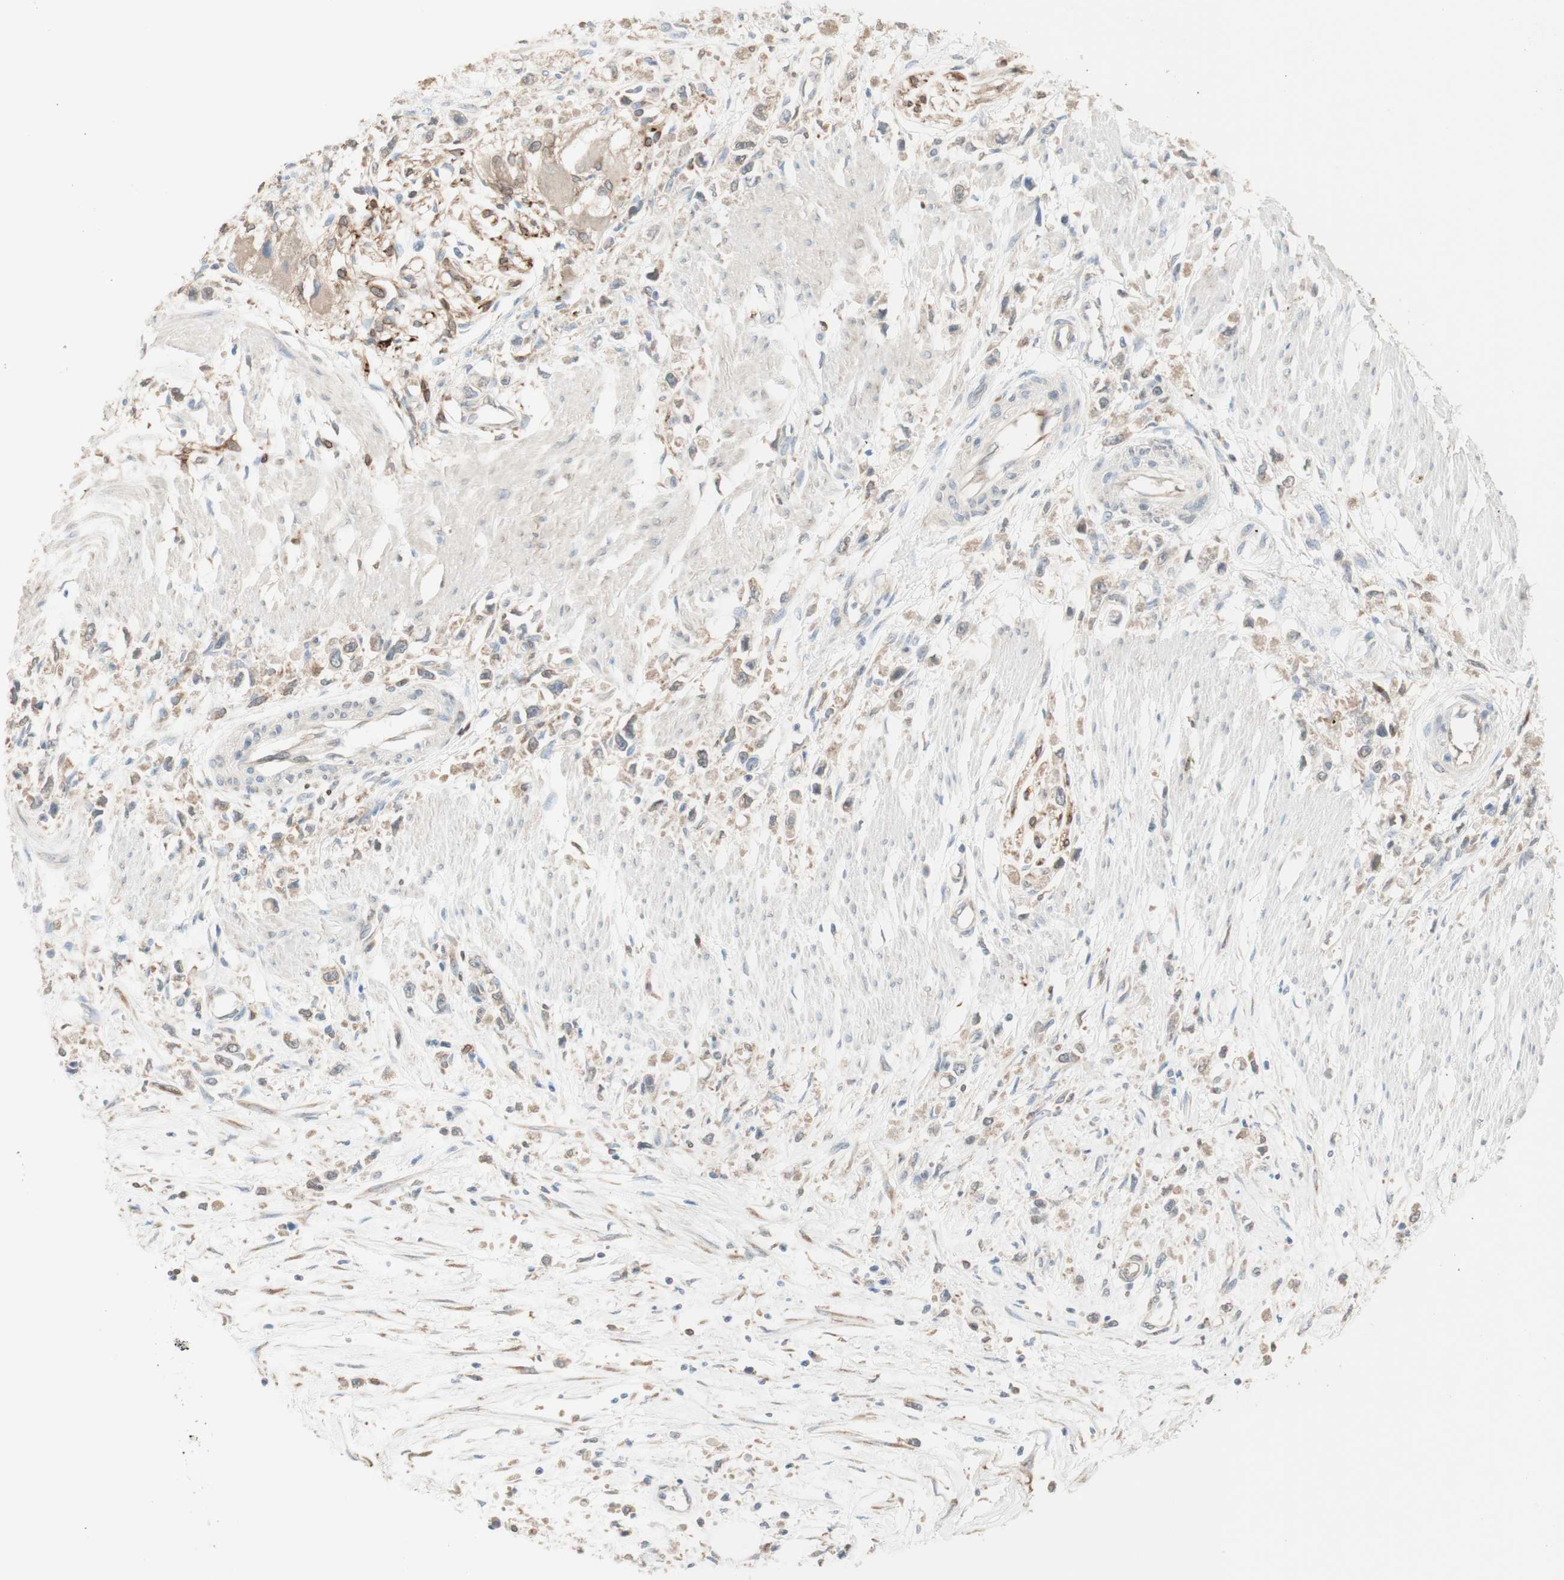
{"staining": {"intensity": "weak", "quantity": "25%-75%", "location": "cytoplasmic/membranous"}, "tissue": "stomach cancer", "cell_type": "Tumor cells", "image_type": "cancer", "snomed": [{"axis": "morphology", "description": "Adenocarcinoma, NOS"}, {"axis": "topography", "description": "Stomach"}], "caption": "Protein analysis of adenocarcinoma (stomach) tissue reveals weak cytoplasmic/membranous positivity in about 25%-75% of tumor cells.", "gene": "COMT", "patient": {"sex": "female", "age": 59}}